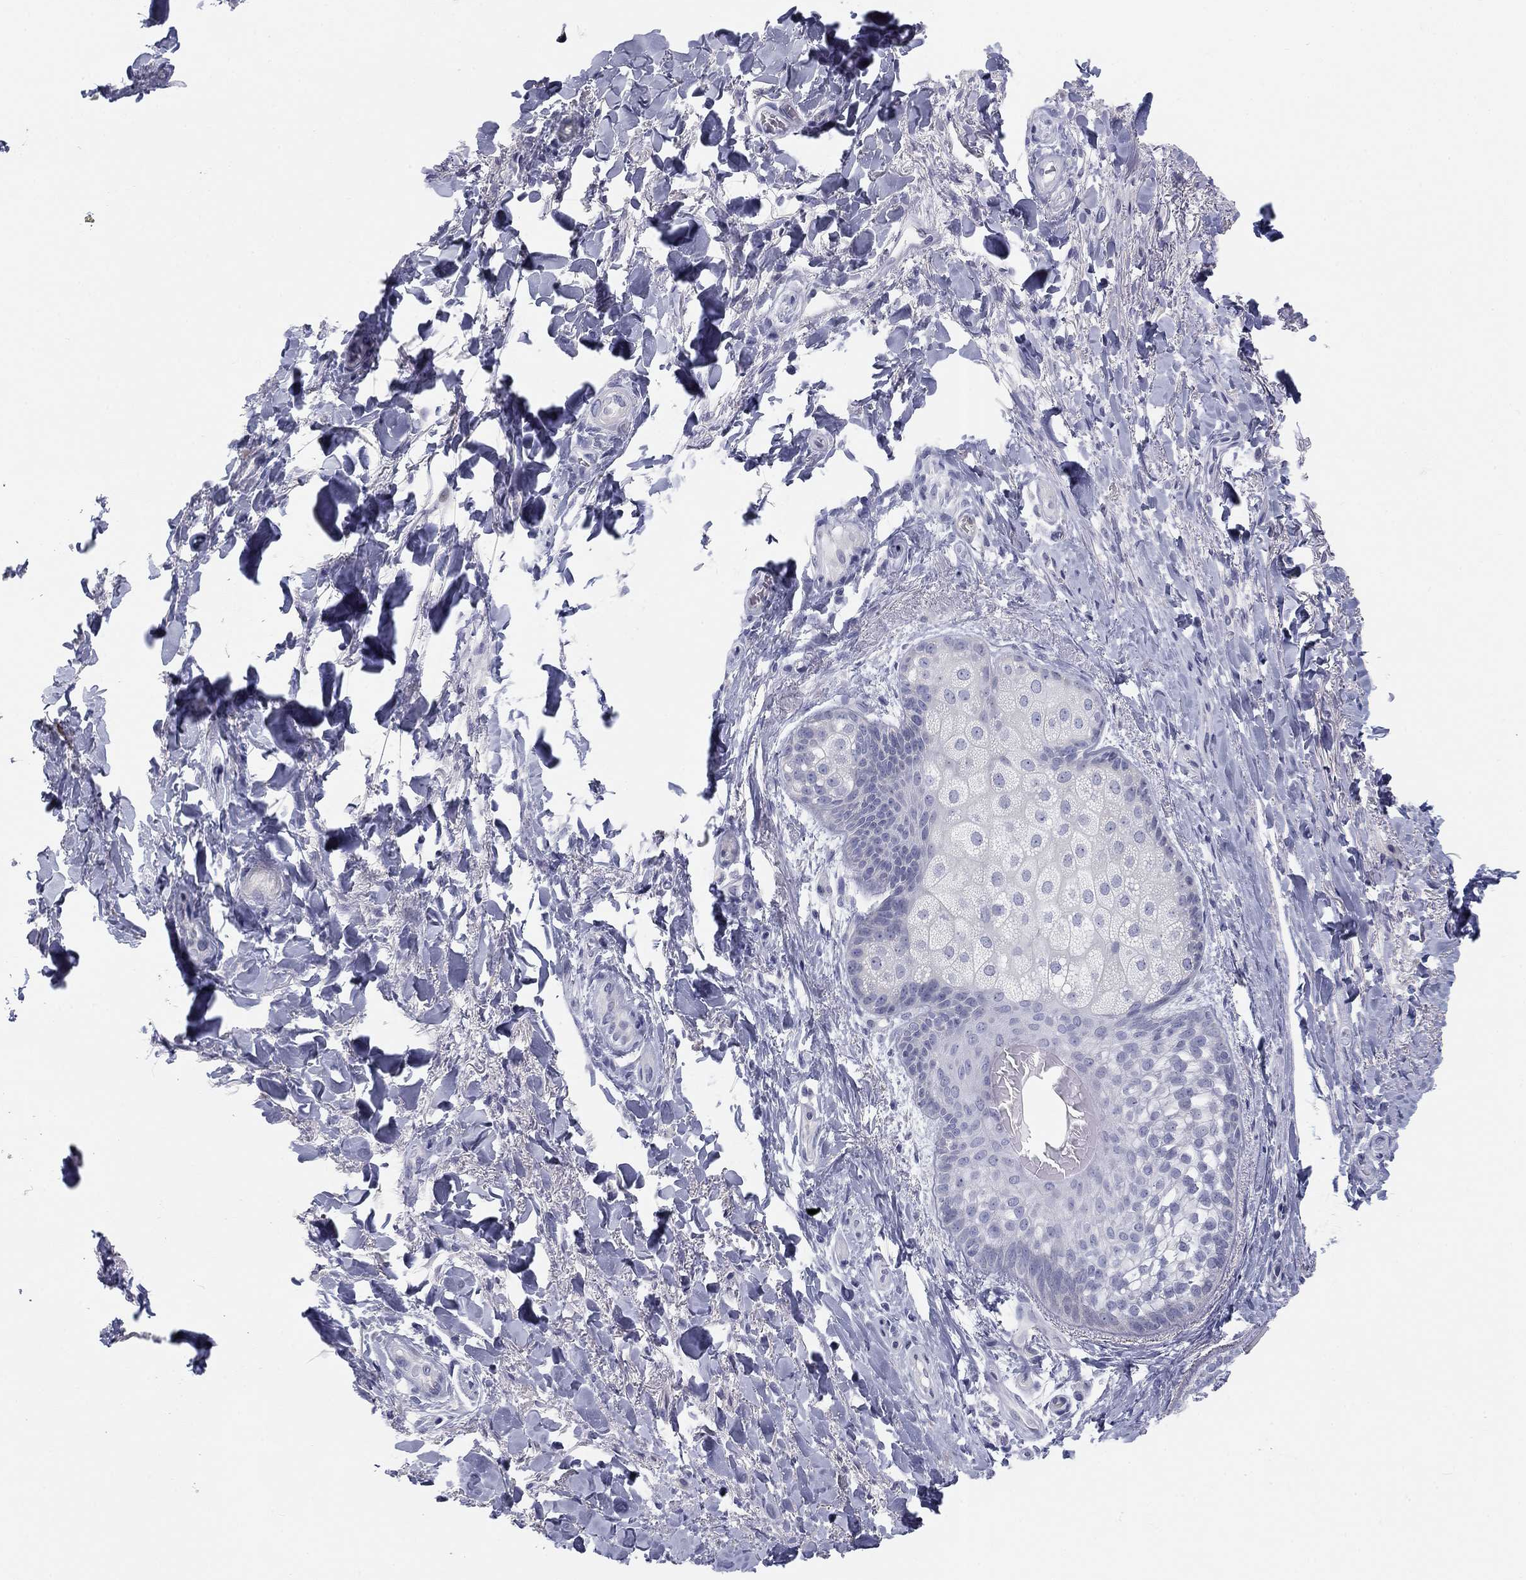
{"staining": {"intensity": "negative", "quantity": "none", "location": "none"}, "tissue": "skin", "cell_type": "Epidermal cells", "image_type": "normal", "snomed": [{"axis": "morphology", "description": "Normal tissue, NOS"}, {"axis": "topography", "description": "Anal"}, {"axis": "topography", "description": "Peripheral nerve tissue"}], "caption": "This is an immunohistochemistry image of normal skin. There is no positivity in epidermal cells.", "gene": "CALB1", "patient": {"sex": "male", "age": 53}}